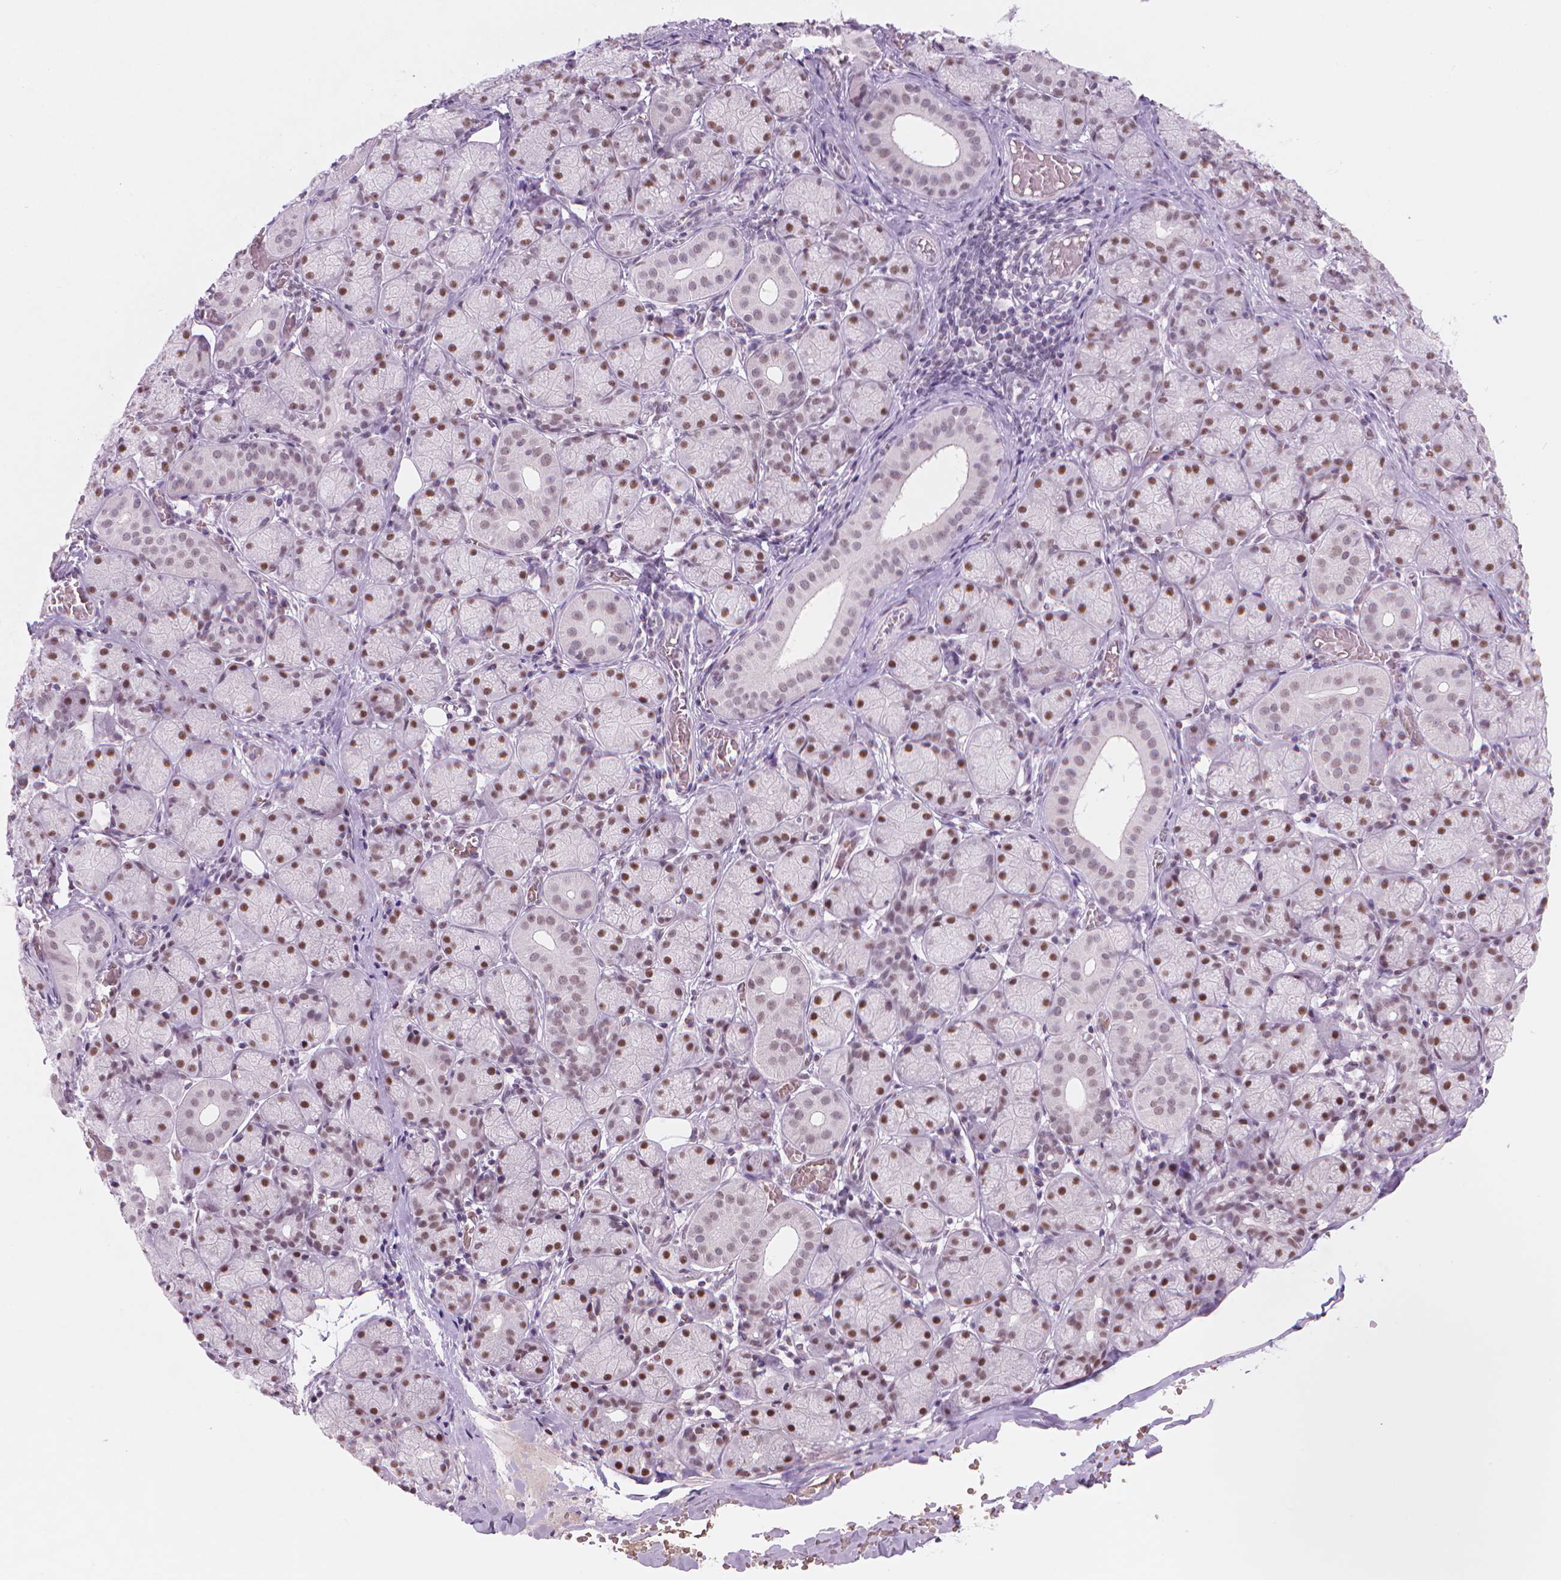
{"staining": {"intensity": "moderate", "quantity": ">75%", "location": "nuclear"}, "tissue": "salivary gland", "cell_type": "Glandular cells", "image_type": "normal", "snomed": [{"axis": "morphology", "description": "Normal tissue, NOS"}, {"axis": "topography", "description": "Salivary gland"}, {"axis": "topography", "description": "Peripheral nerve tissue"}], "caption": "High-power microscopy captured an immunohistochemistry image of benign salivary gland, revealing moderate nuclear expression in approximately >75% of glandular cells.", "gene": "POLR3D", "patient": {"sex": "female", "age": 24}}